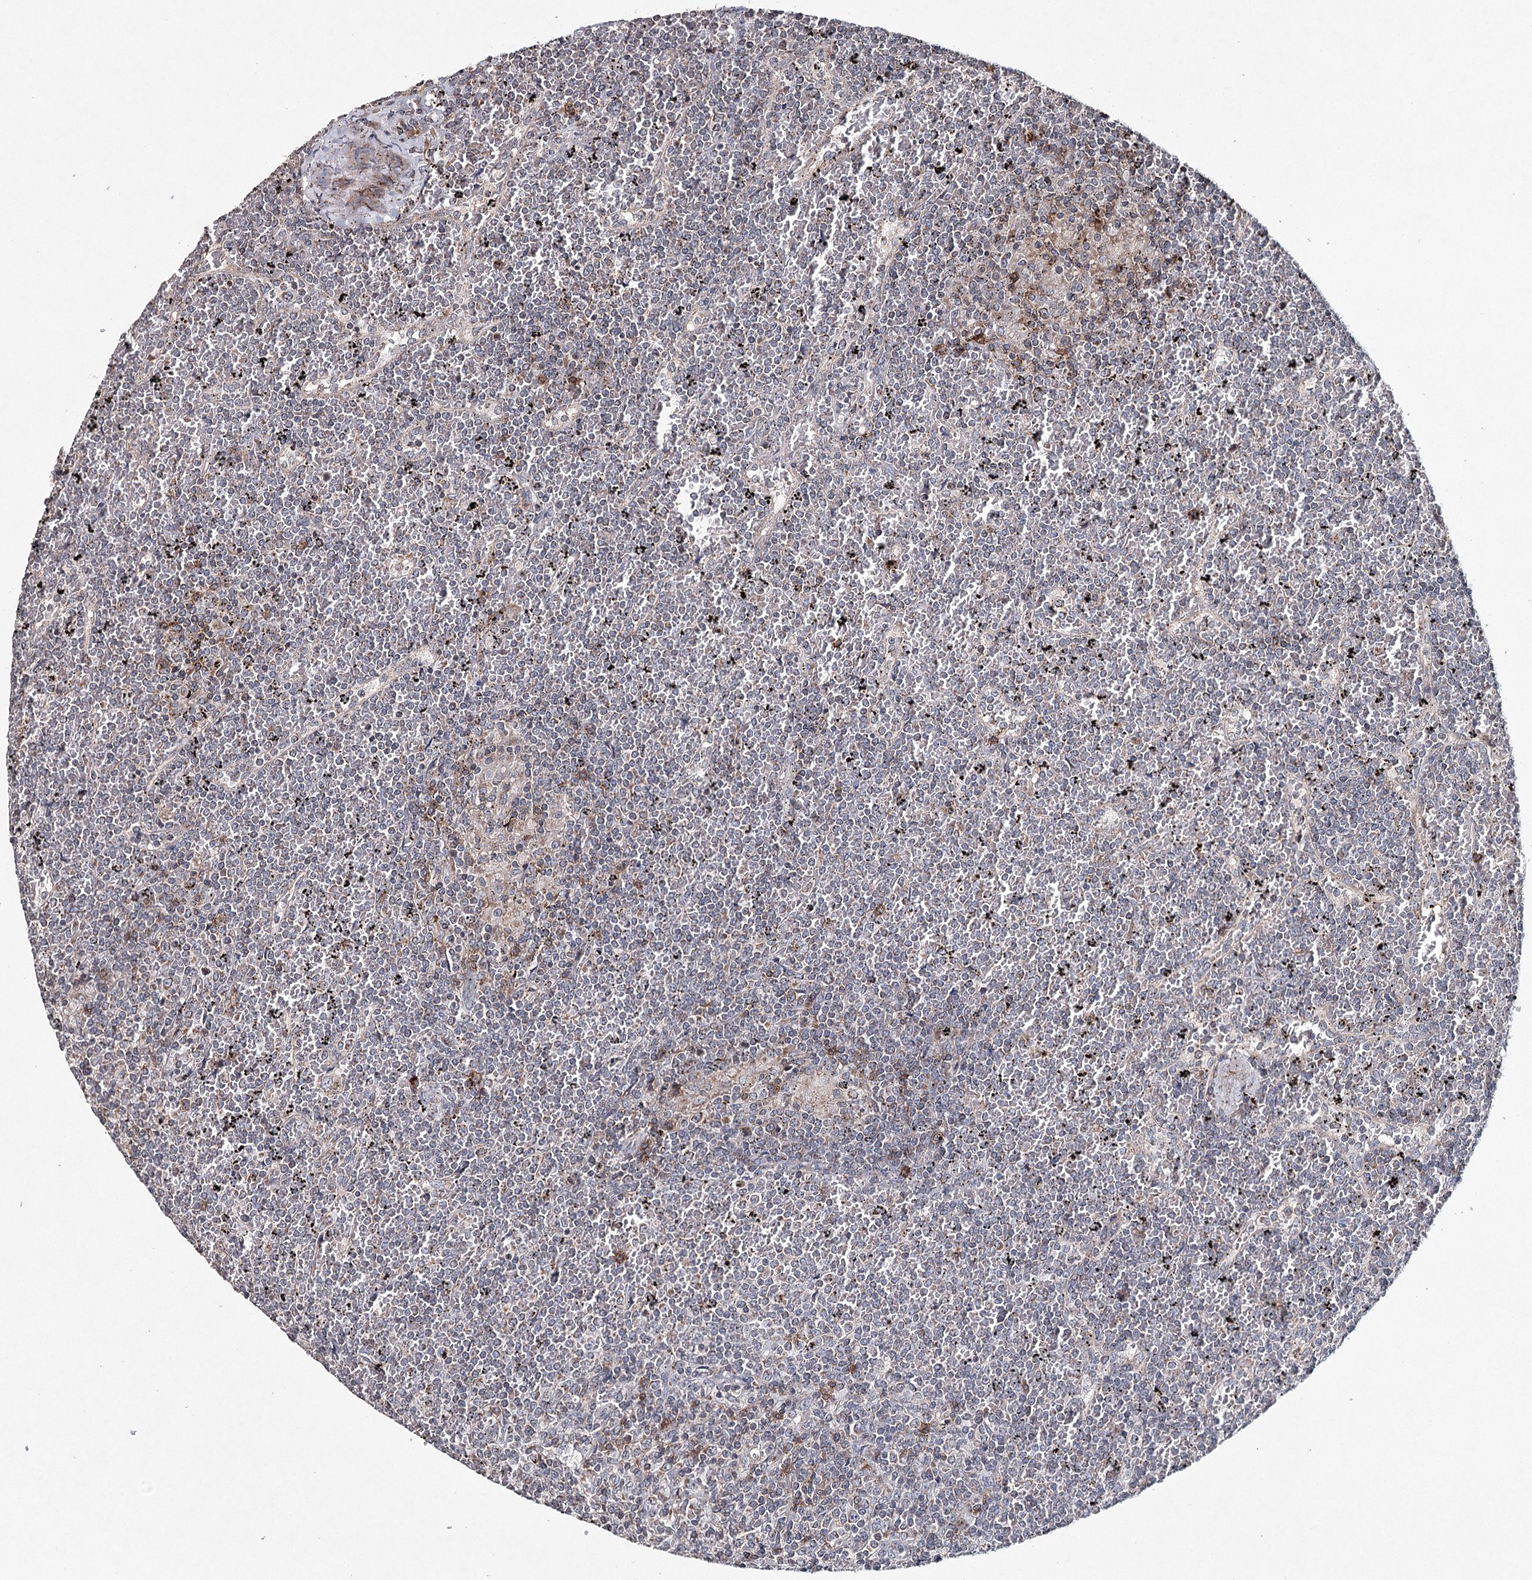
{"staining": {"intensity": "negative", "quantity": "none", "location": "none"}, "tissue": "lymphoma", "cell_type": "Tumor cells", "image_type": "cancer", "snomed": [{"axis": "morphology", "description": "Malignant lymphoma, non-Hodgkin's type, Low grade"}, {"axis": "topography", "description": "Spleen"}], "caption": "The histopathology image exhibits no staining of tumor cells in low-grade malignant lymphoma, non-Hodgkin's type.", "gene": "ICOS", "patient": {"sex": "female", "age": 19}}